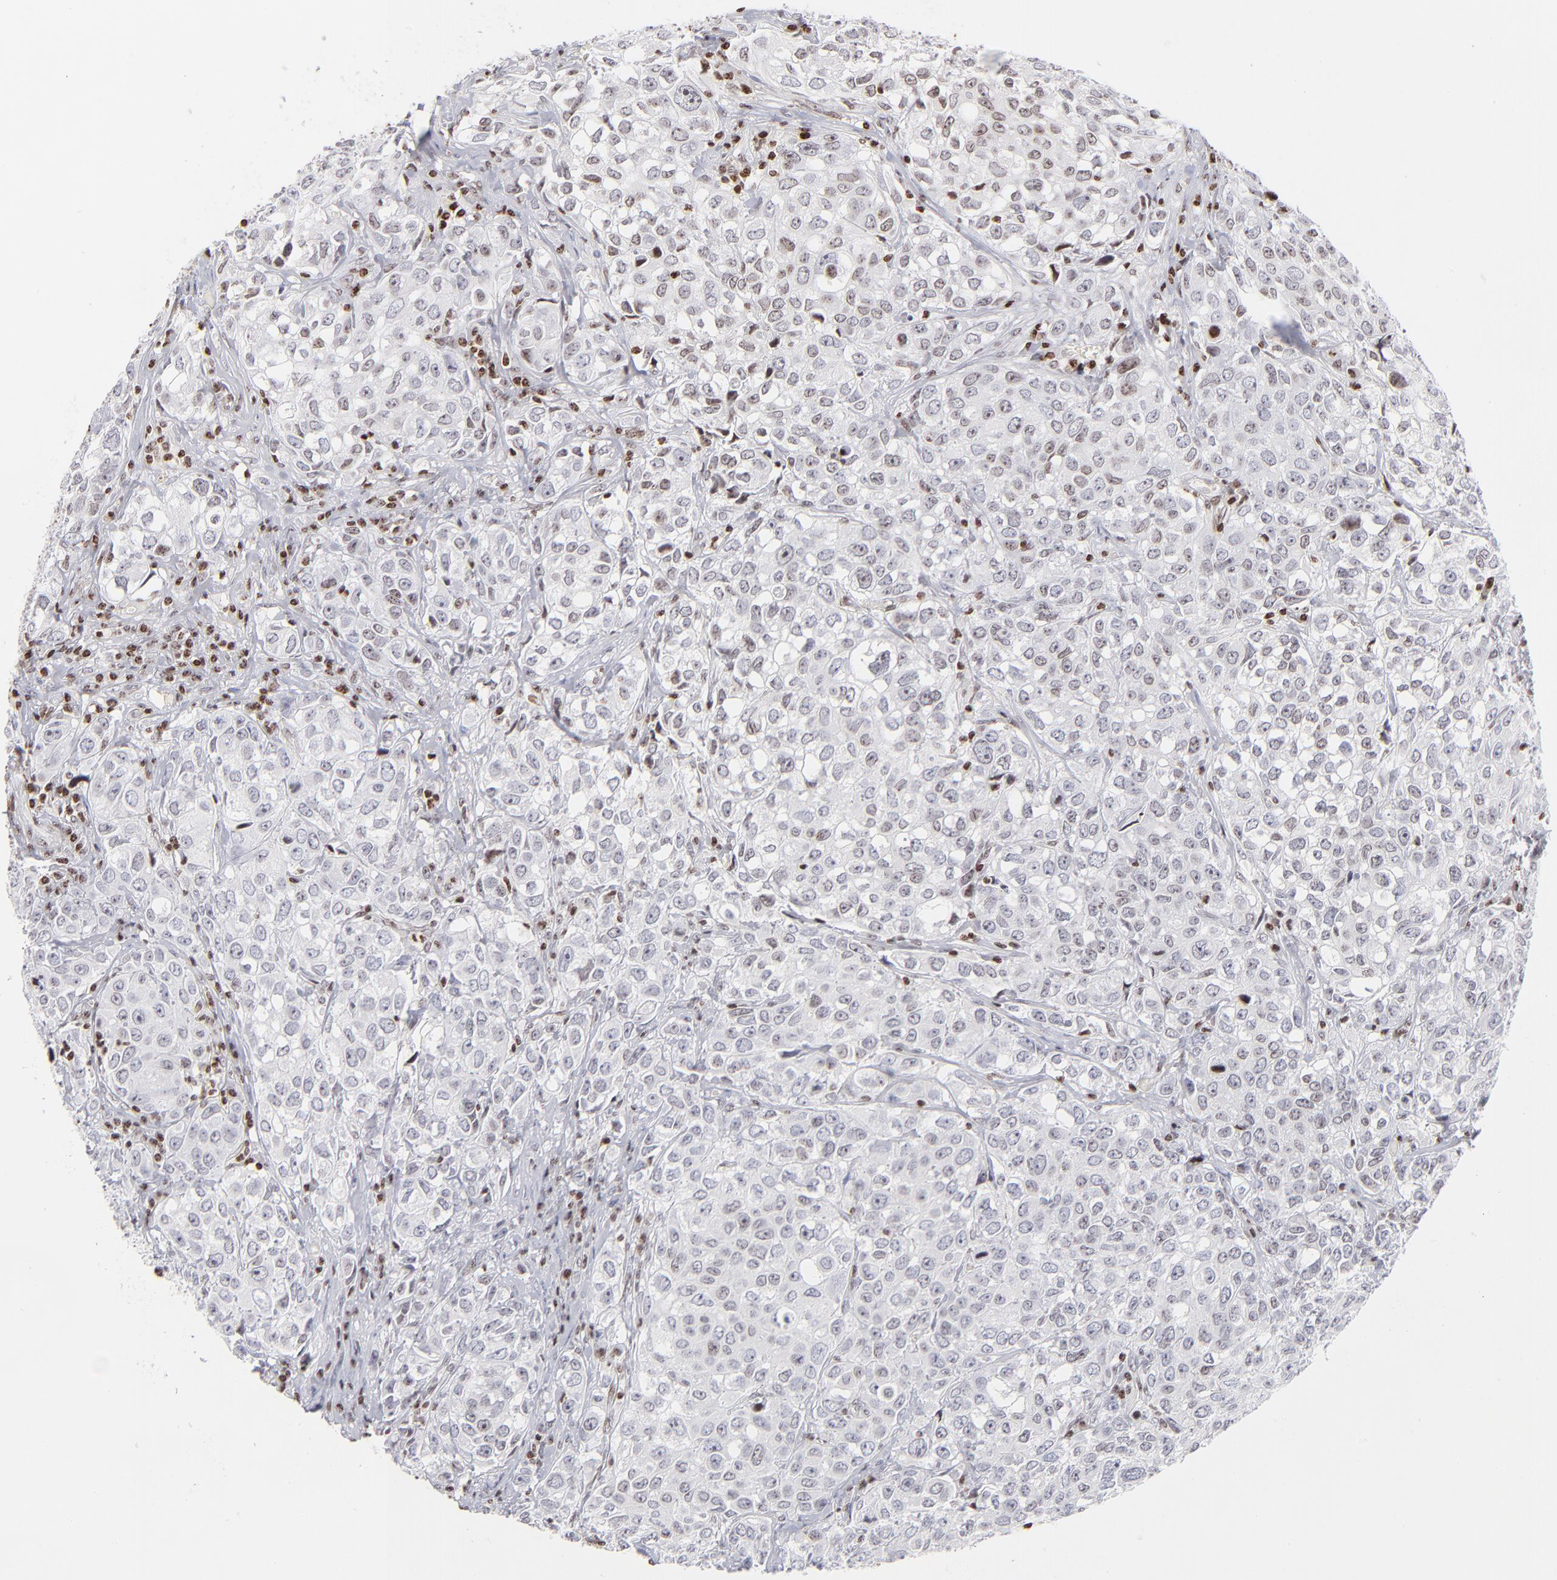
{"staining": {"intensity": "negative", "quantity": "none", "location": "none"}, "tissue": "urothelial cancer", "cell_type": "Tumor cells", "image_type": "cancer", "snomed": [{"axis": "morphology", "description": "Urothelial carcinoma, High grade"}, {"axis": "topography", "description": "Urinary bladder"}], "caption": "IHC image of neoplastic tissue: human urothelial cancer stained with DAB shows no significant protein staining in tumor cells.", "gene": "RTL4", "patient": {"sex": "female", "age": 75}}